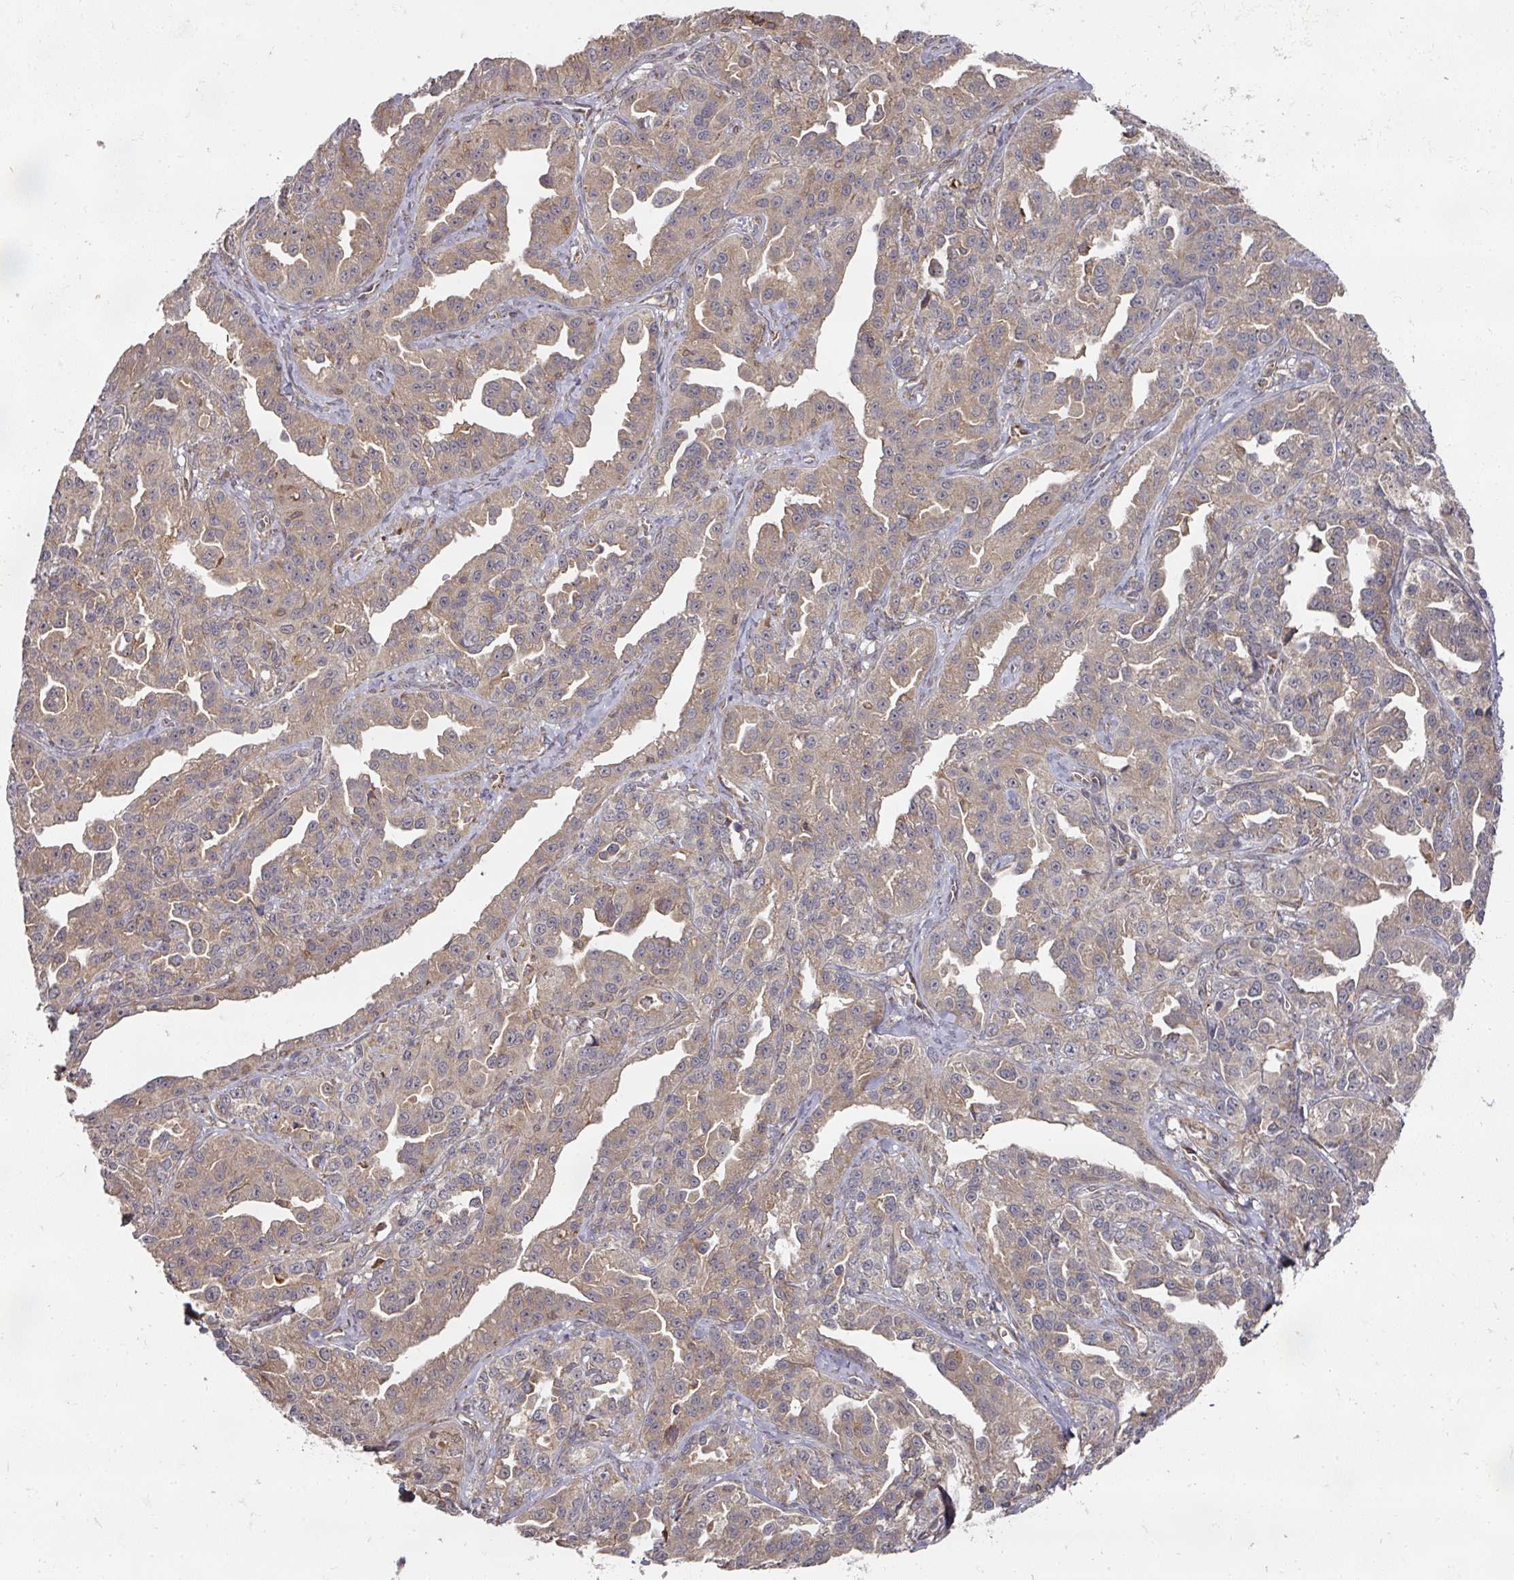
{"staining": {"intensity": "moderate", "quantity": ">75%", "location": "cytoplasmic/membranous"}, "tissue": "ovarian cancer", "cell_type": "Tumor cells", "image_type": "cancer", "snomed": [{"axis": "morphology", "description": "Cystadenocarcinoma, serous, NOS"}, {"axis": "topography", "description": "Ovary"}], "caption": "Ovarian cancer (serous cystadenocarcinoma) stained with a protein marker exhibits moderate staining in tumor cells.", "gene": "CEP95", "patient": {"sex": "female", "age": 75}}